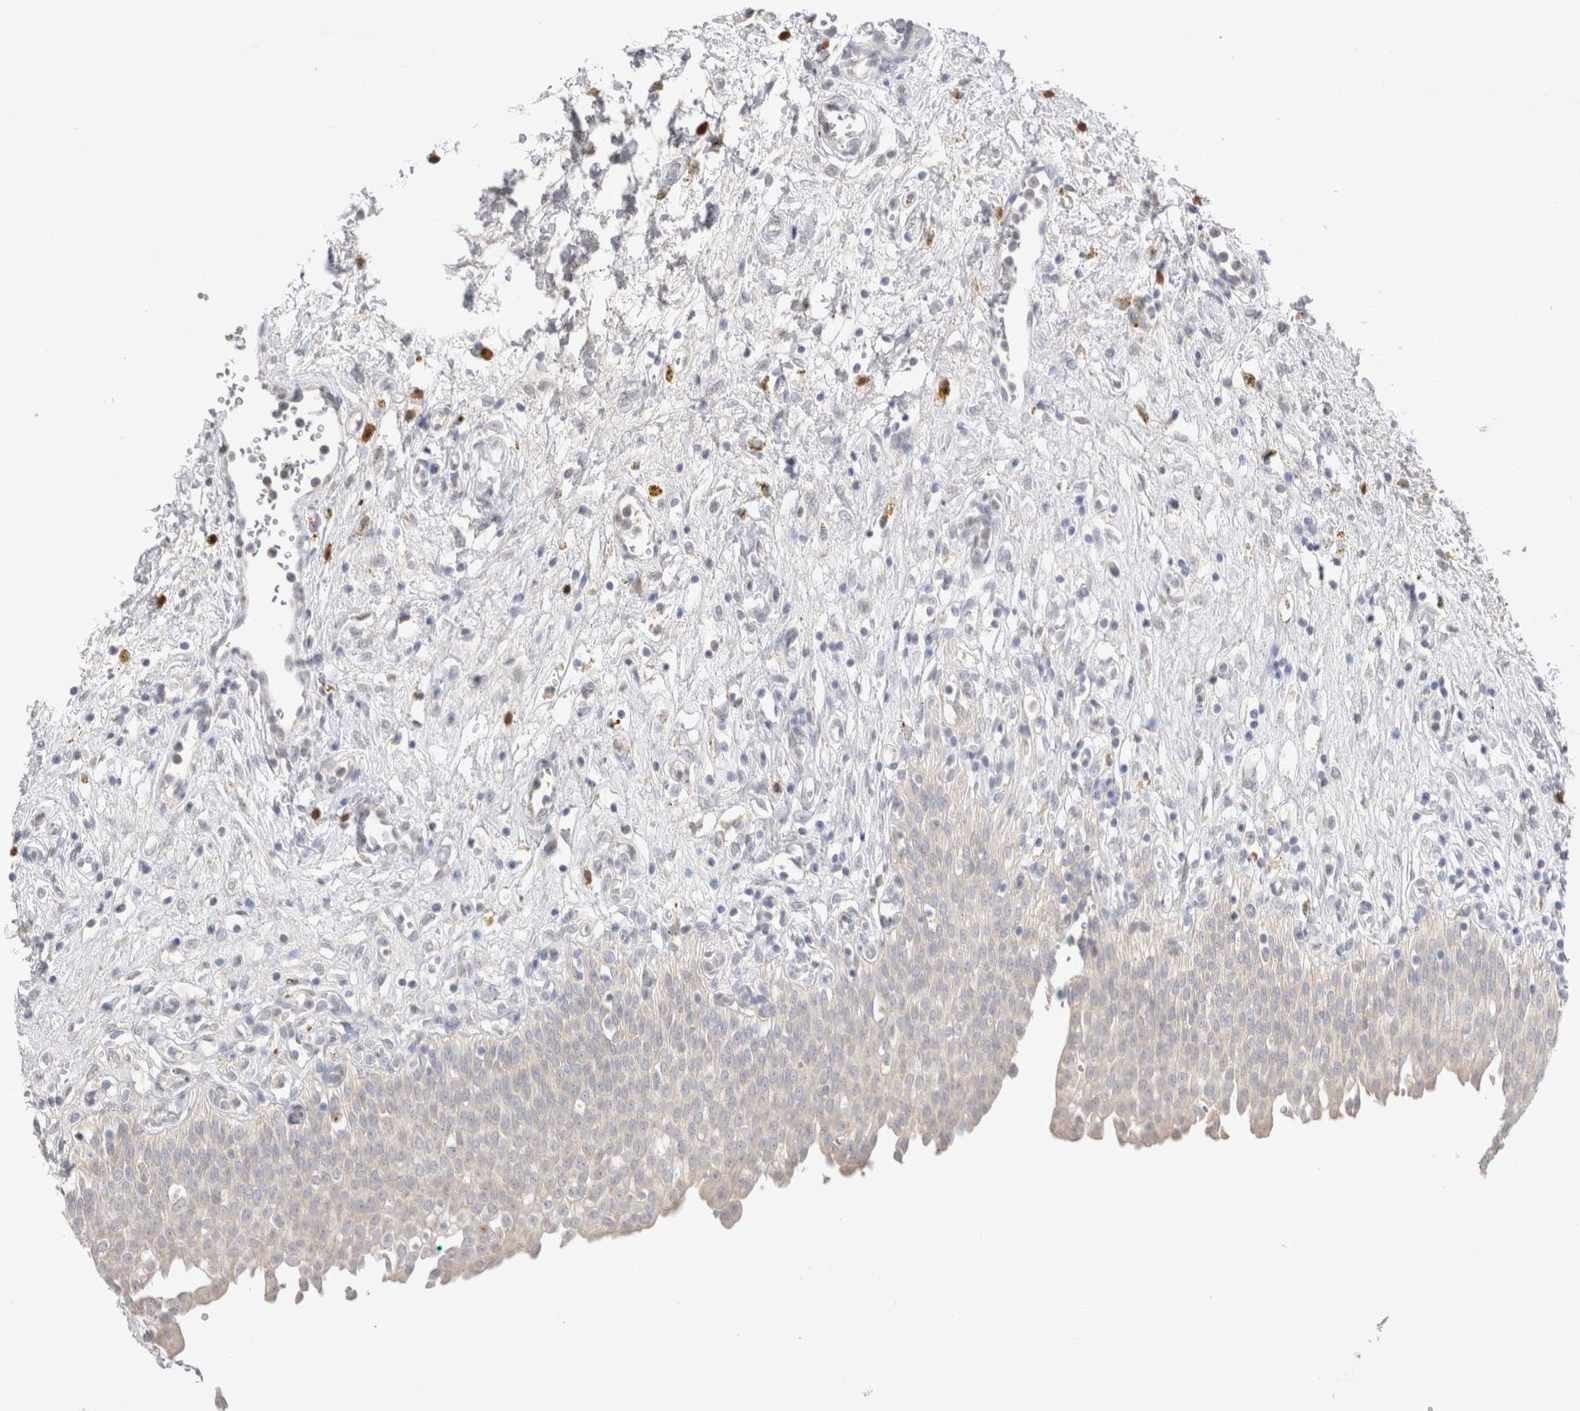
{"staining": {"intensity": "weak", "quantity": "25%-75%", "location": "cytoplasmic/membranous"}, "tissue": "urinary bladder", "cell_type": "Urothelial cells", "image_type": "normal", "snomed": [{"axis": "morphology", "description": "Urothelial carcinoma, High grade"}, {"axis": "topography", "description": "Urinary bladder"}], "caption": "A high-resolution micrograph shows immunohistochemistry staining of unremarkable urinary bladder, which shows weak cytoplasmic/membranous positivity in about 25%-75% of urothelial cells. The staining was performed using DAB to visualize the protein expression in brown, while the nuclei were stained in blue with hematoxylin (Magnification: 20x).", "gene": "HPGDS", "patient": {"sex": "male", "age": 46}}